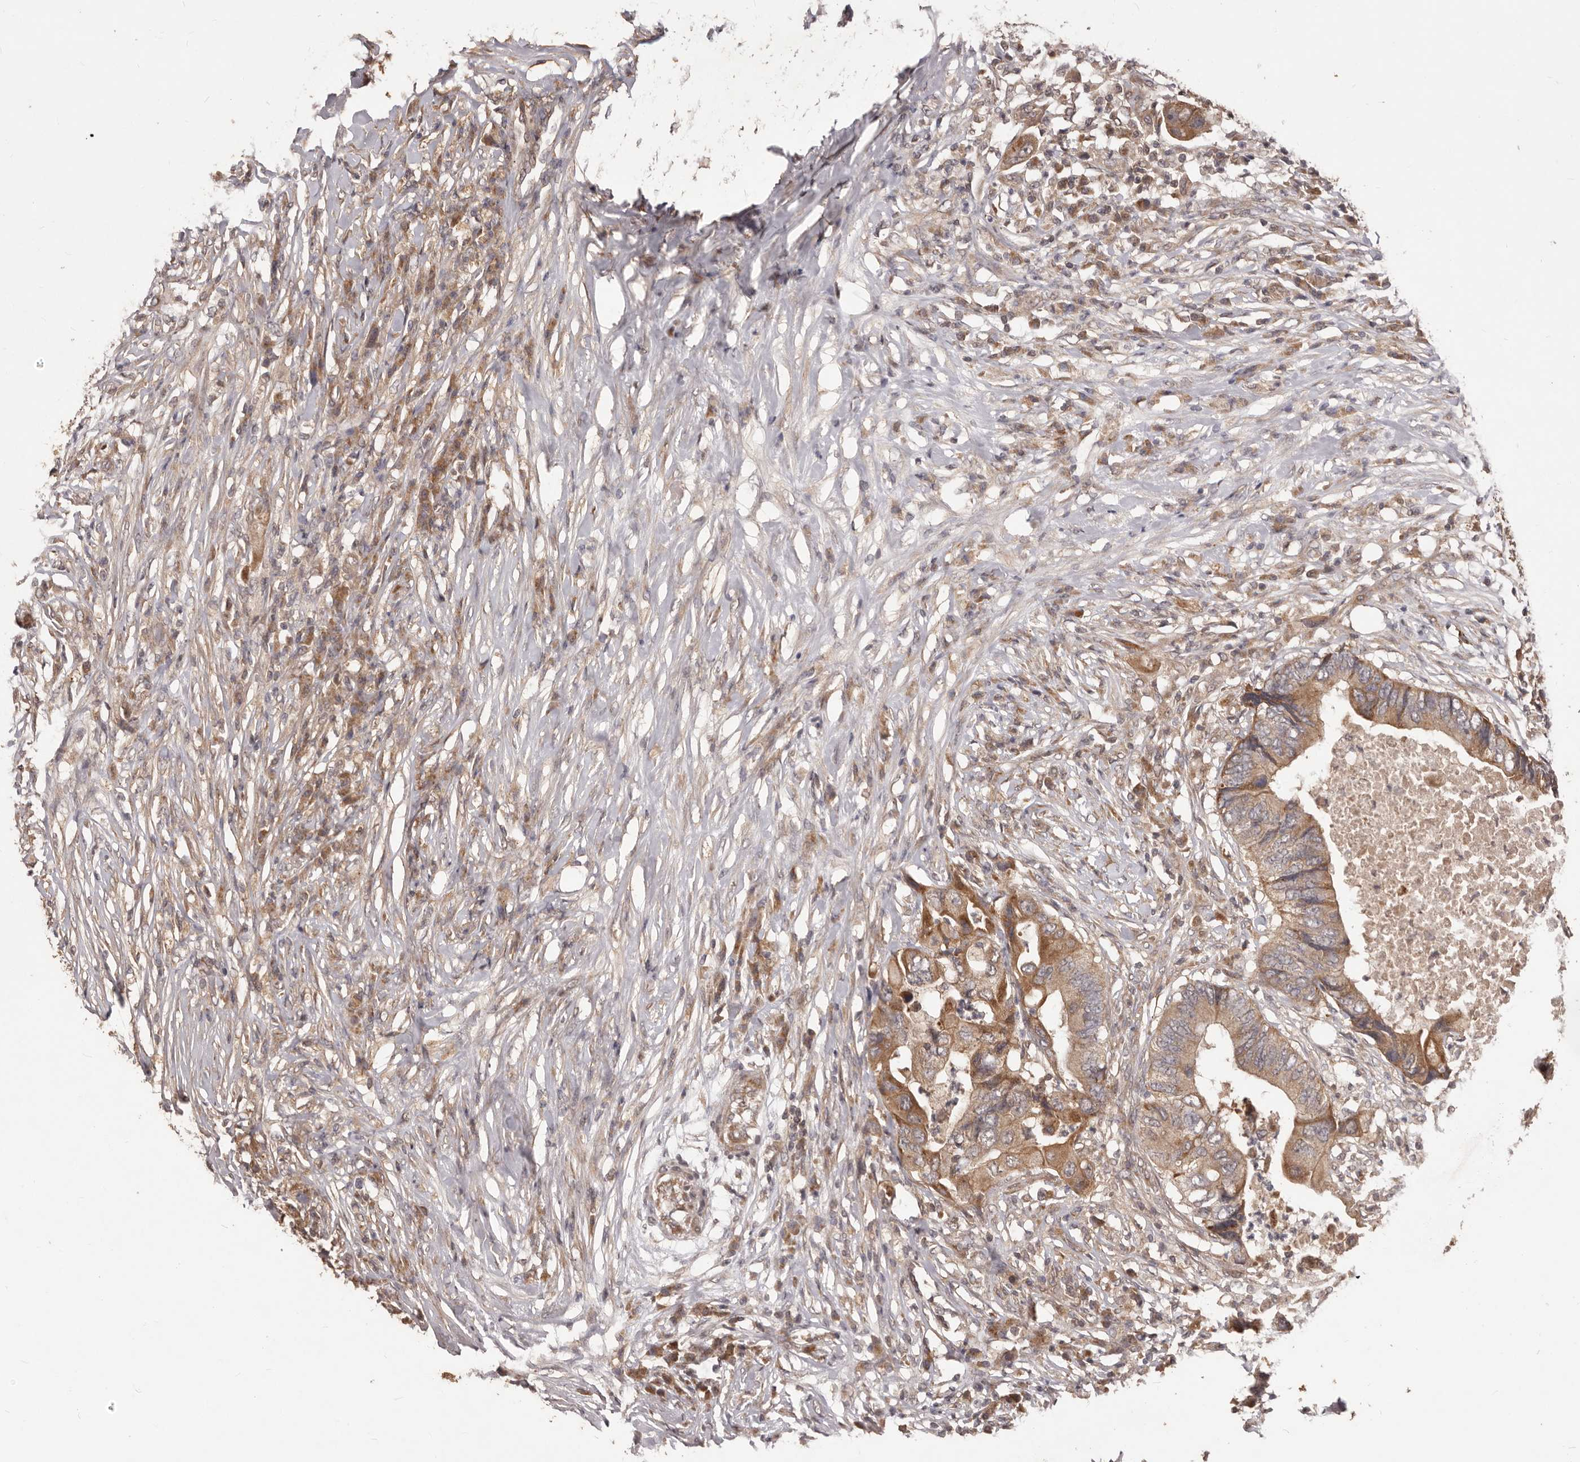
{"staining": {"intensity": "moderate", "quantity": ">75%", "location": "cytoplasmic/membranous"}, "tissue": "colorectal cancer", "cell_type": "Tumor cells", "image_type": "cancer", "snomed": [{"axis": "morphology", "description": "Adenocarcinoma, NOS"}, {"axis": "topography", "description": "Colon"}], "caption": "High-magnification brightfield microscopy of colorectal cancer stained with DAB (brown) and counterstained with hematoxylin (blue). tumor cells exhibit moderate cytoplasmic/membranous expression is seen in about>75% of cells.", "gene": "MTO1", "patient": {"sex": "male", "age": 71}}